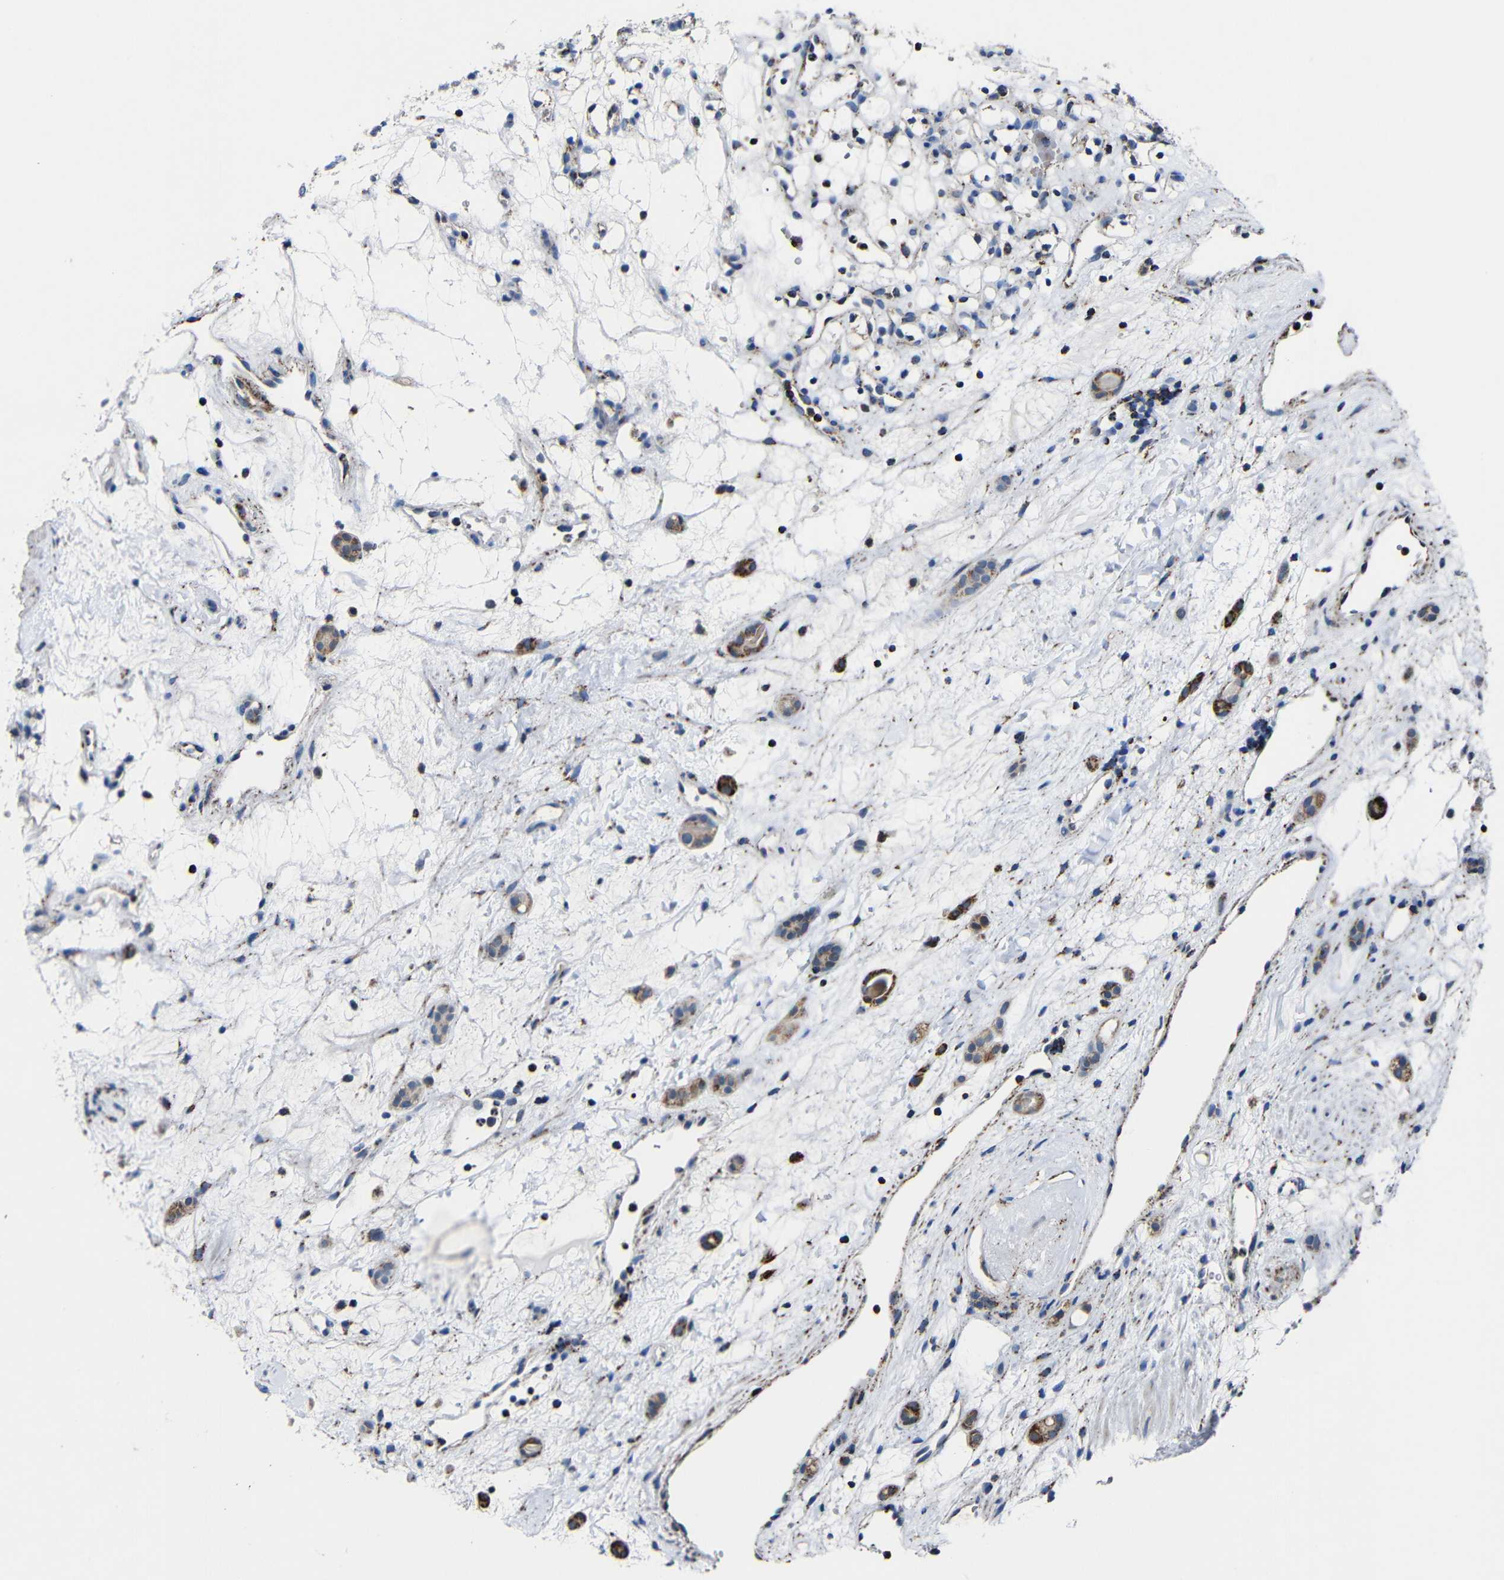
{"staining": {"intensity": "negative", "quantity": "none", "location": "none"}, "tissue": "renal cancer", "cell_type": "Tumor cells", "image_type": "cancer", "snomed": [{"axis": "morphology", "description": "Adenocarcinoma, NOS"}, {"axis": "topography", "description": "Kidney"}], "caption": "An image of human renal cancer (adenocarcinoma) is negative for staining in tumor cells.", "gene": "CA5B", "patient": {"sex": "female", "age": 60}}